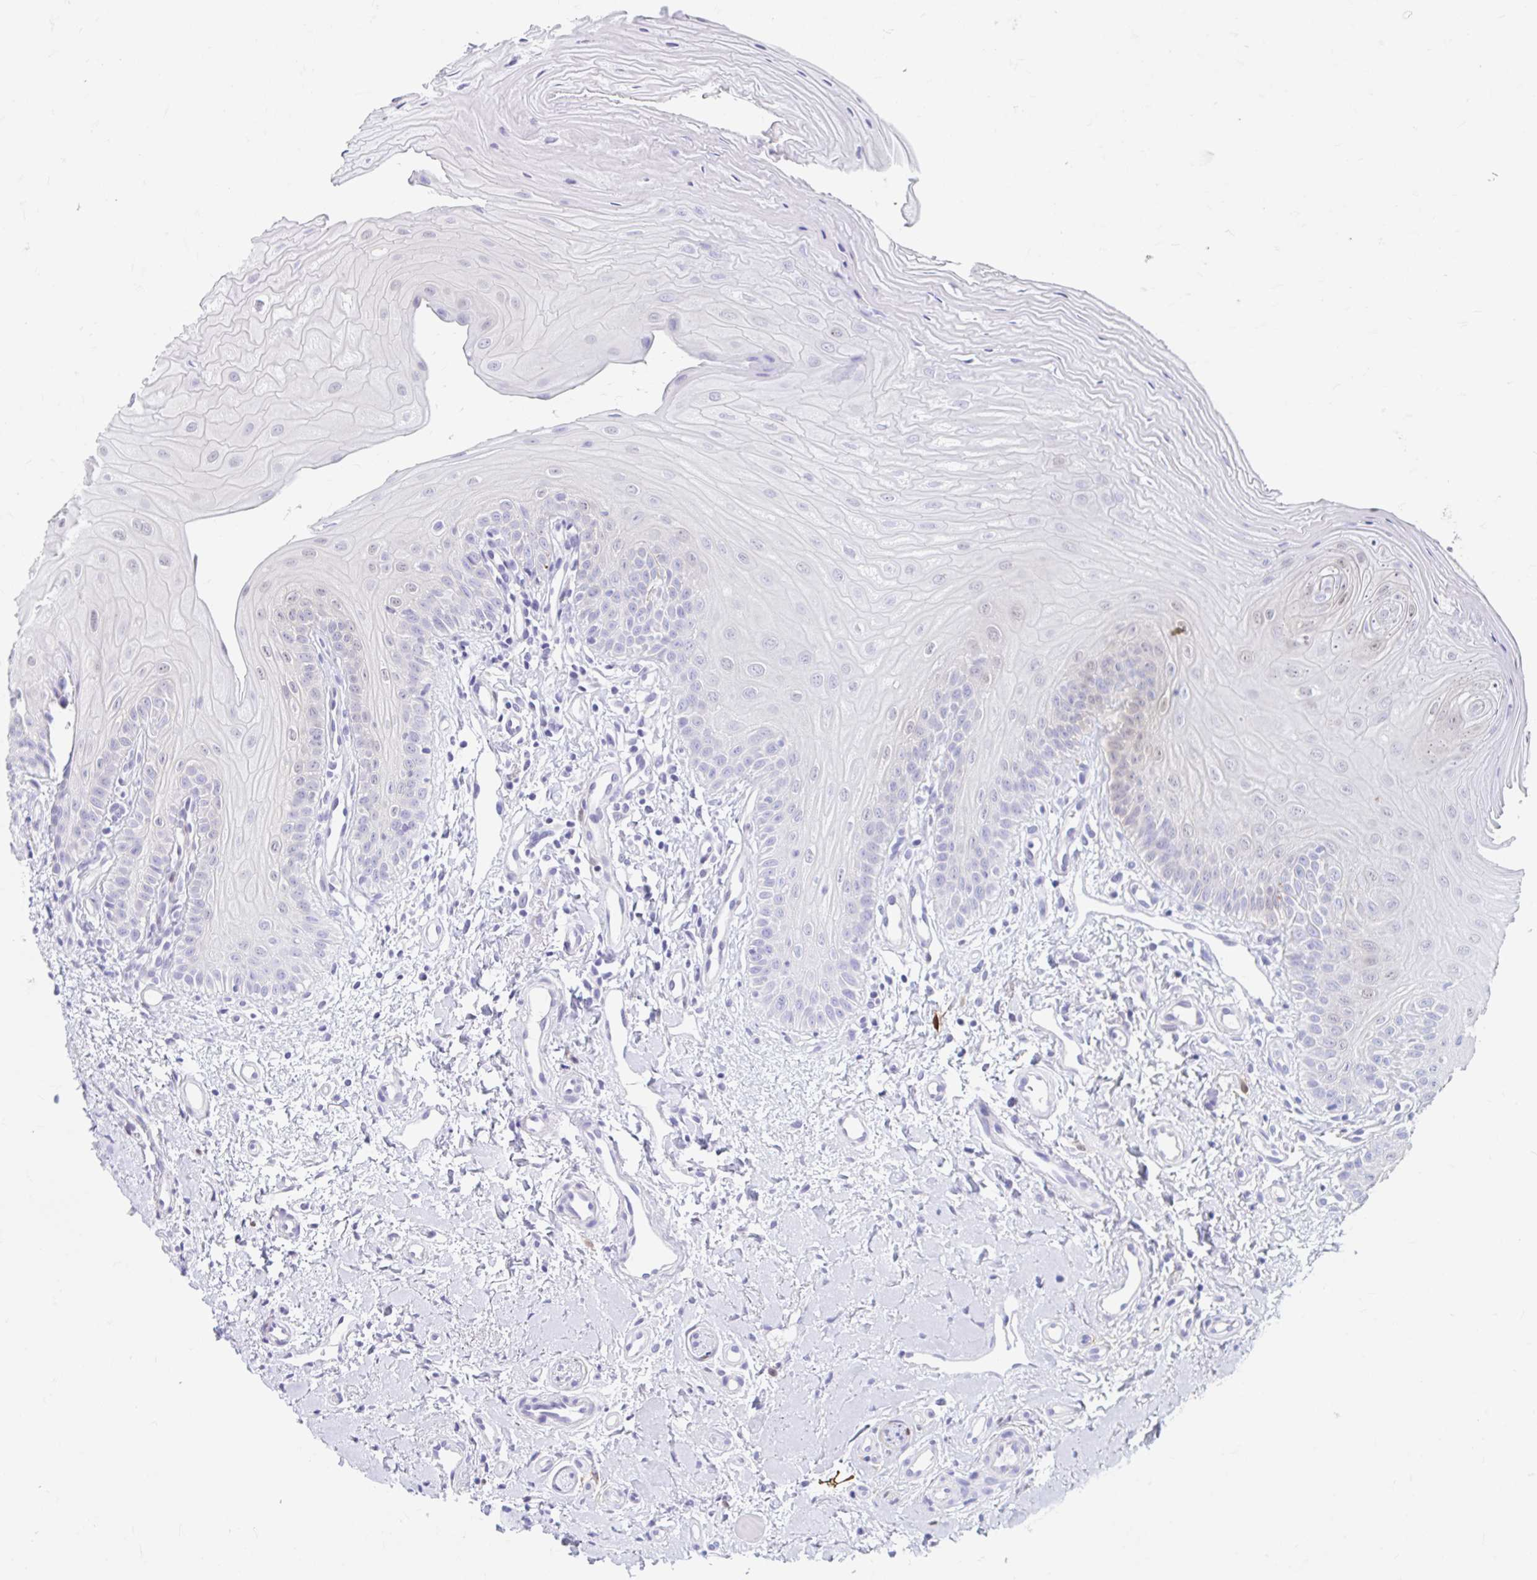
{"staining": {"intensity": "weak", "quantity": "<25%", "location": "nuclear"}, "tissue": "oral mucosa", "cell_type": "Squamous epithelial cells", "image_type": "normal", "snomed": [{"axis": "morphology", "description": "Normal tissue, NOS"}, {"axis": "topography", "description": "Oral tissue"}], "caption": "This is an IHC photomicrograph of normal human oral mucosa. There is no staining in squamous epithelial cells.", "gene": "ADH1A", "patient": {"sex": "female", "age": 73}}